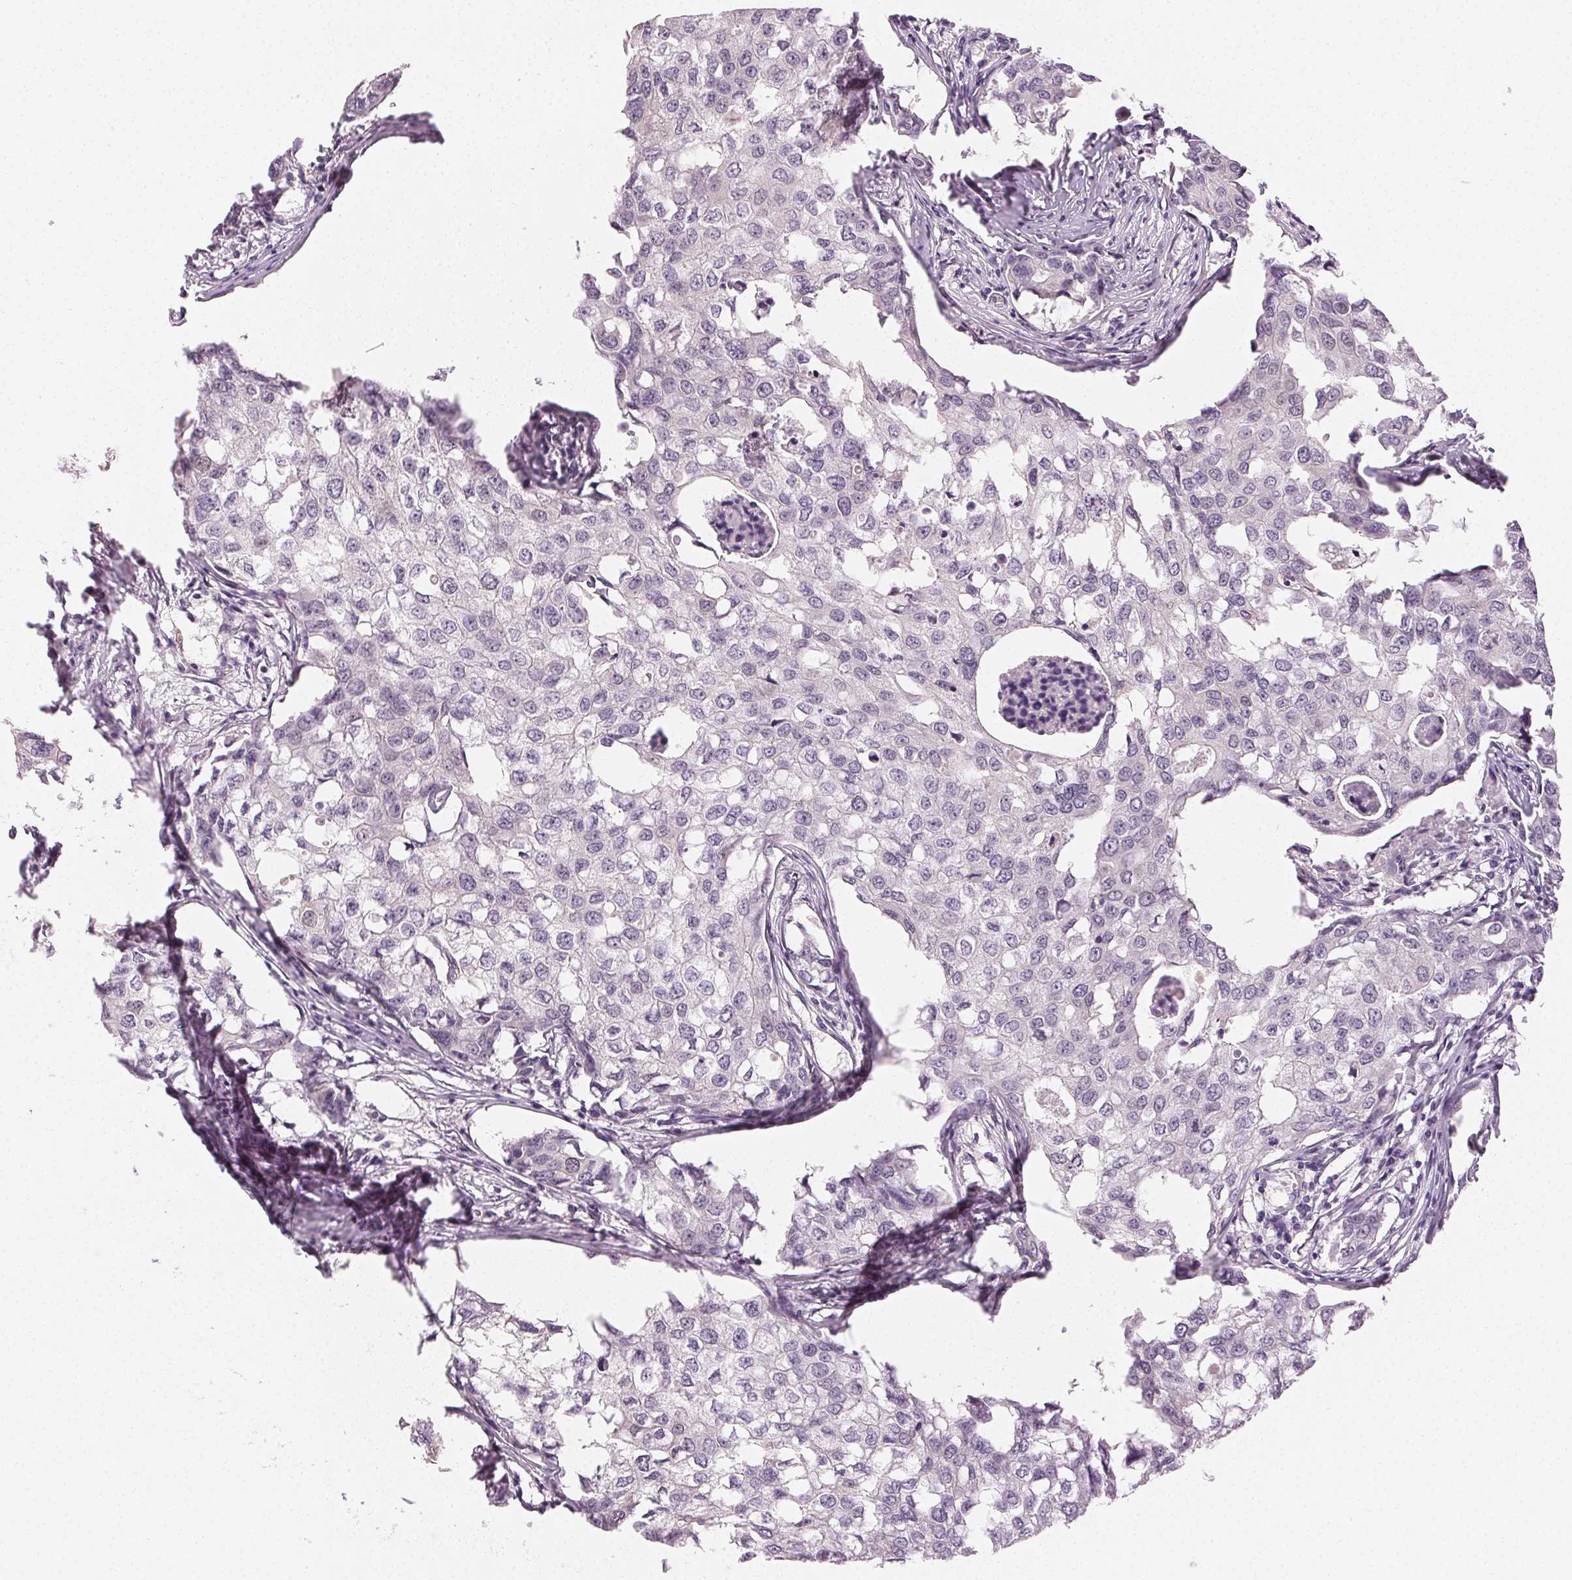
{"staining": {"intensity": "negative", "quantity": "none", "location": "none"}, "tissue": "breast cancer", "cell_type": "Tumor cells", "image_type": "cancer", "snomed": [{"axis": "morphology", "description": "Duct carcinoma"}, {"axis": "topography", "description": "Breast"}], "caption": "The photomicrograph displays no staining of tumor cells in breast intraductal carcinoma.", "gene": "MAP1LC3A", "patient": {"sex": "female", "age": 27}}